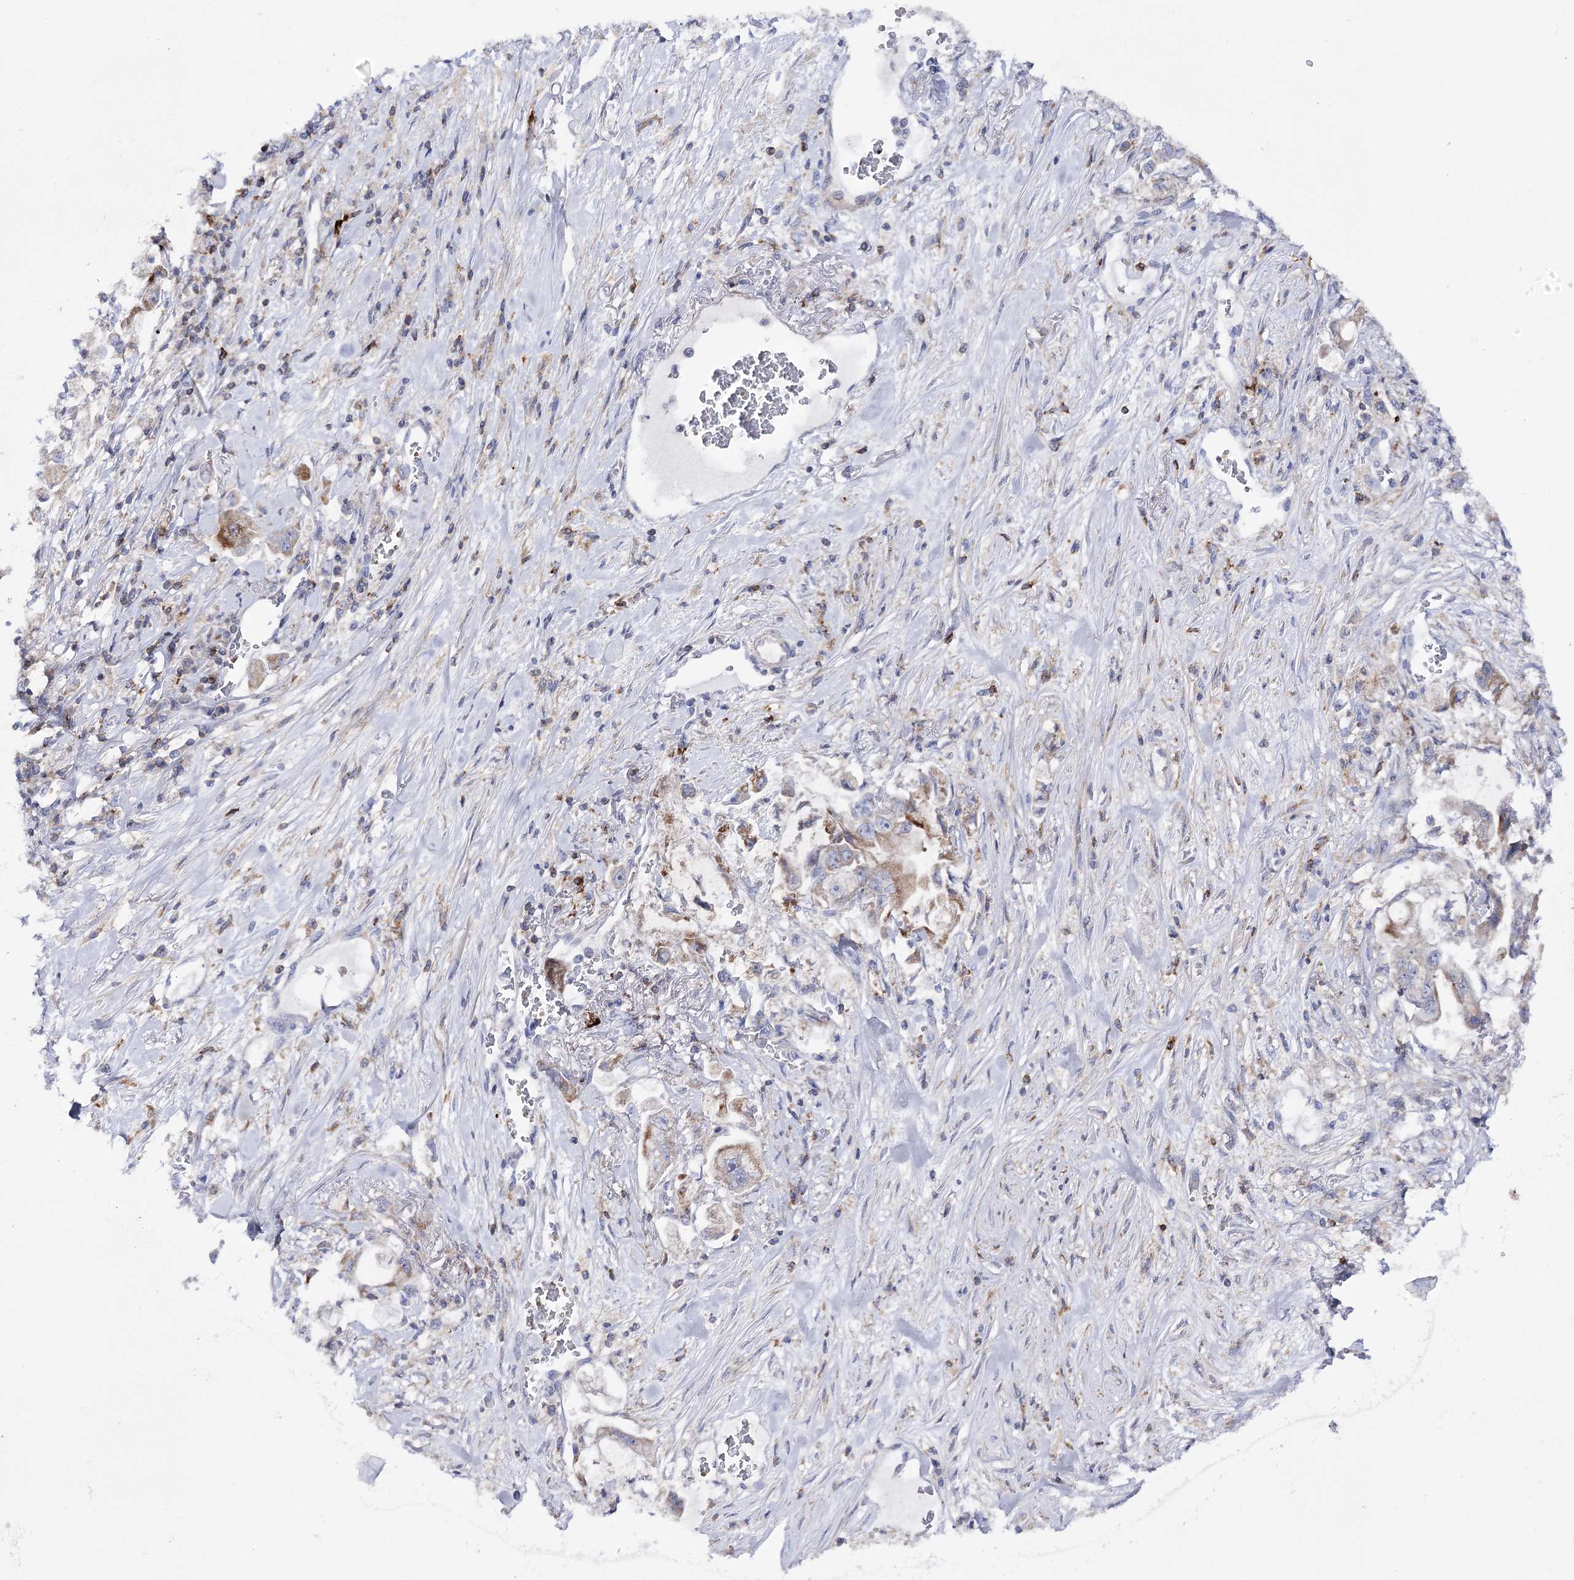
{"staining": {"intensity": "moderate", "quantity": "25%-75%", "location": "cytoplasmic/membranous"}, "tissue": "stomach cancer", "cell_type": "Tumor cells", "image_type": "cancer", "snomed": [{"axis": "morphology", "description": "Adenocarcinoma, NOS"}, {"axis": "topography", "description": "Stomach"}], "caption": "Protein staining shows moderate cytoplasmic/membranous expression in about 25%-75% of tumor cells in stomach cancer.", "gene": "COX15", "patient": {"sex": "male", "age": 62}}